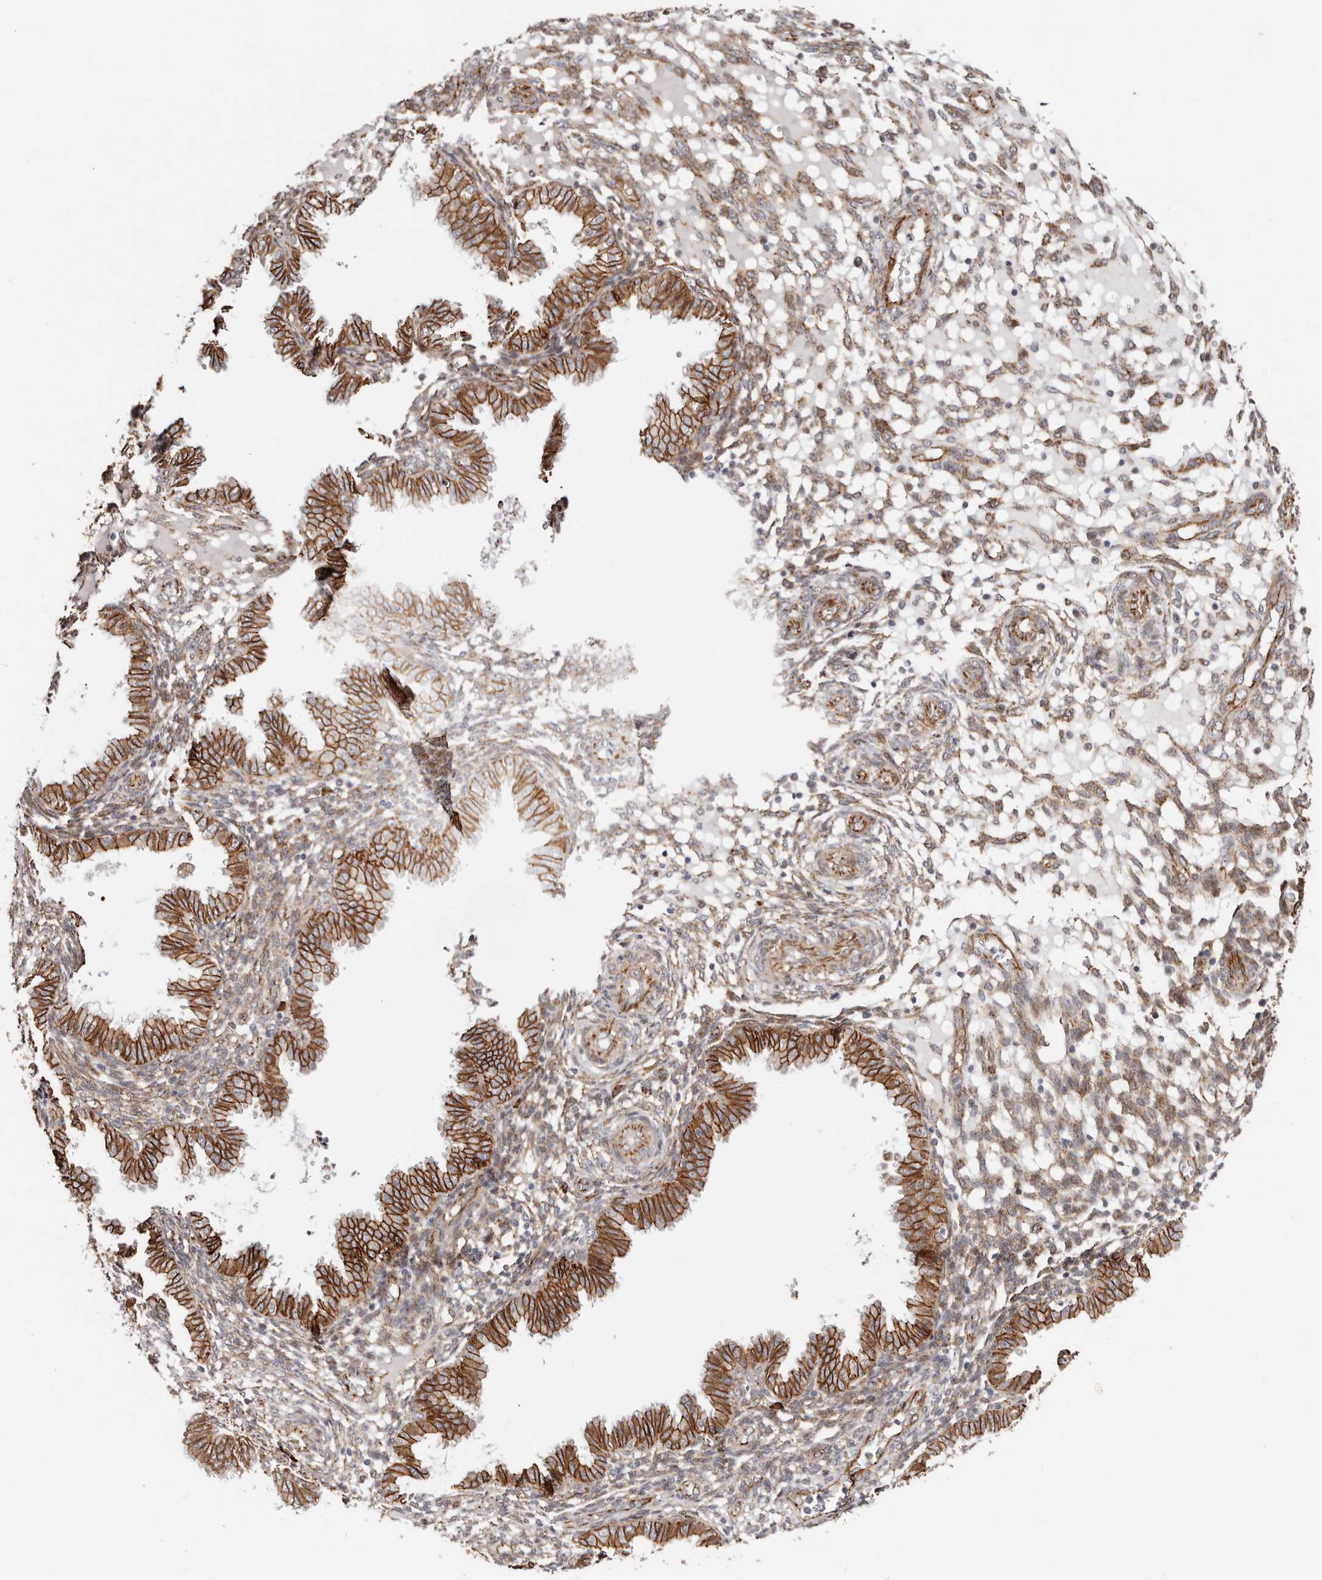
{"staining": {"intensity": "moderate", "quantity": "25%-75%", "location": "cytoplasmic/membranous"}, "tissue": "endometrium", "cell_type": "Cells in endometrial stroma", "image_type": "normal", "snomed": [{"axis": "morphology", "description": "Normal tissue, NOS"}, {"axis": "topography", "description": "Endometrium"}], "caption": "Moderate cytoplasmic/membranous protein staining is seen in approximately 25%-75% of cells in endometrial stroma in endometrium.", "gene": "CTNNB1", "patient": {"sex": "female", "age": 33}}